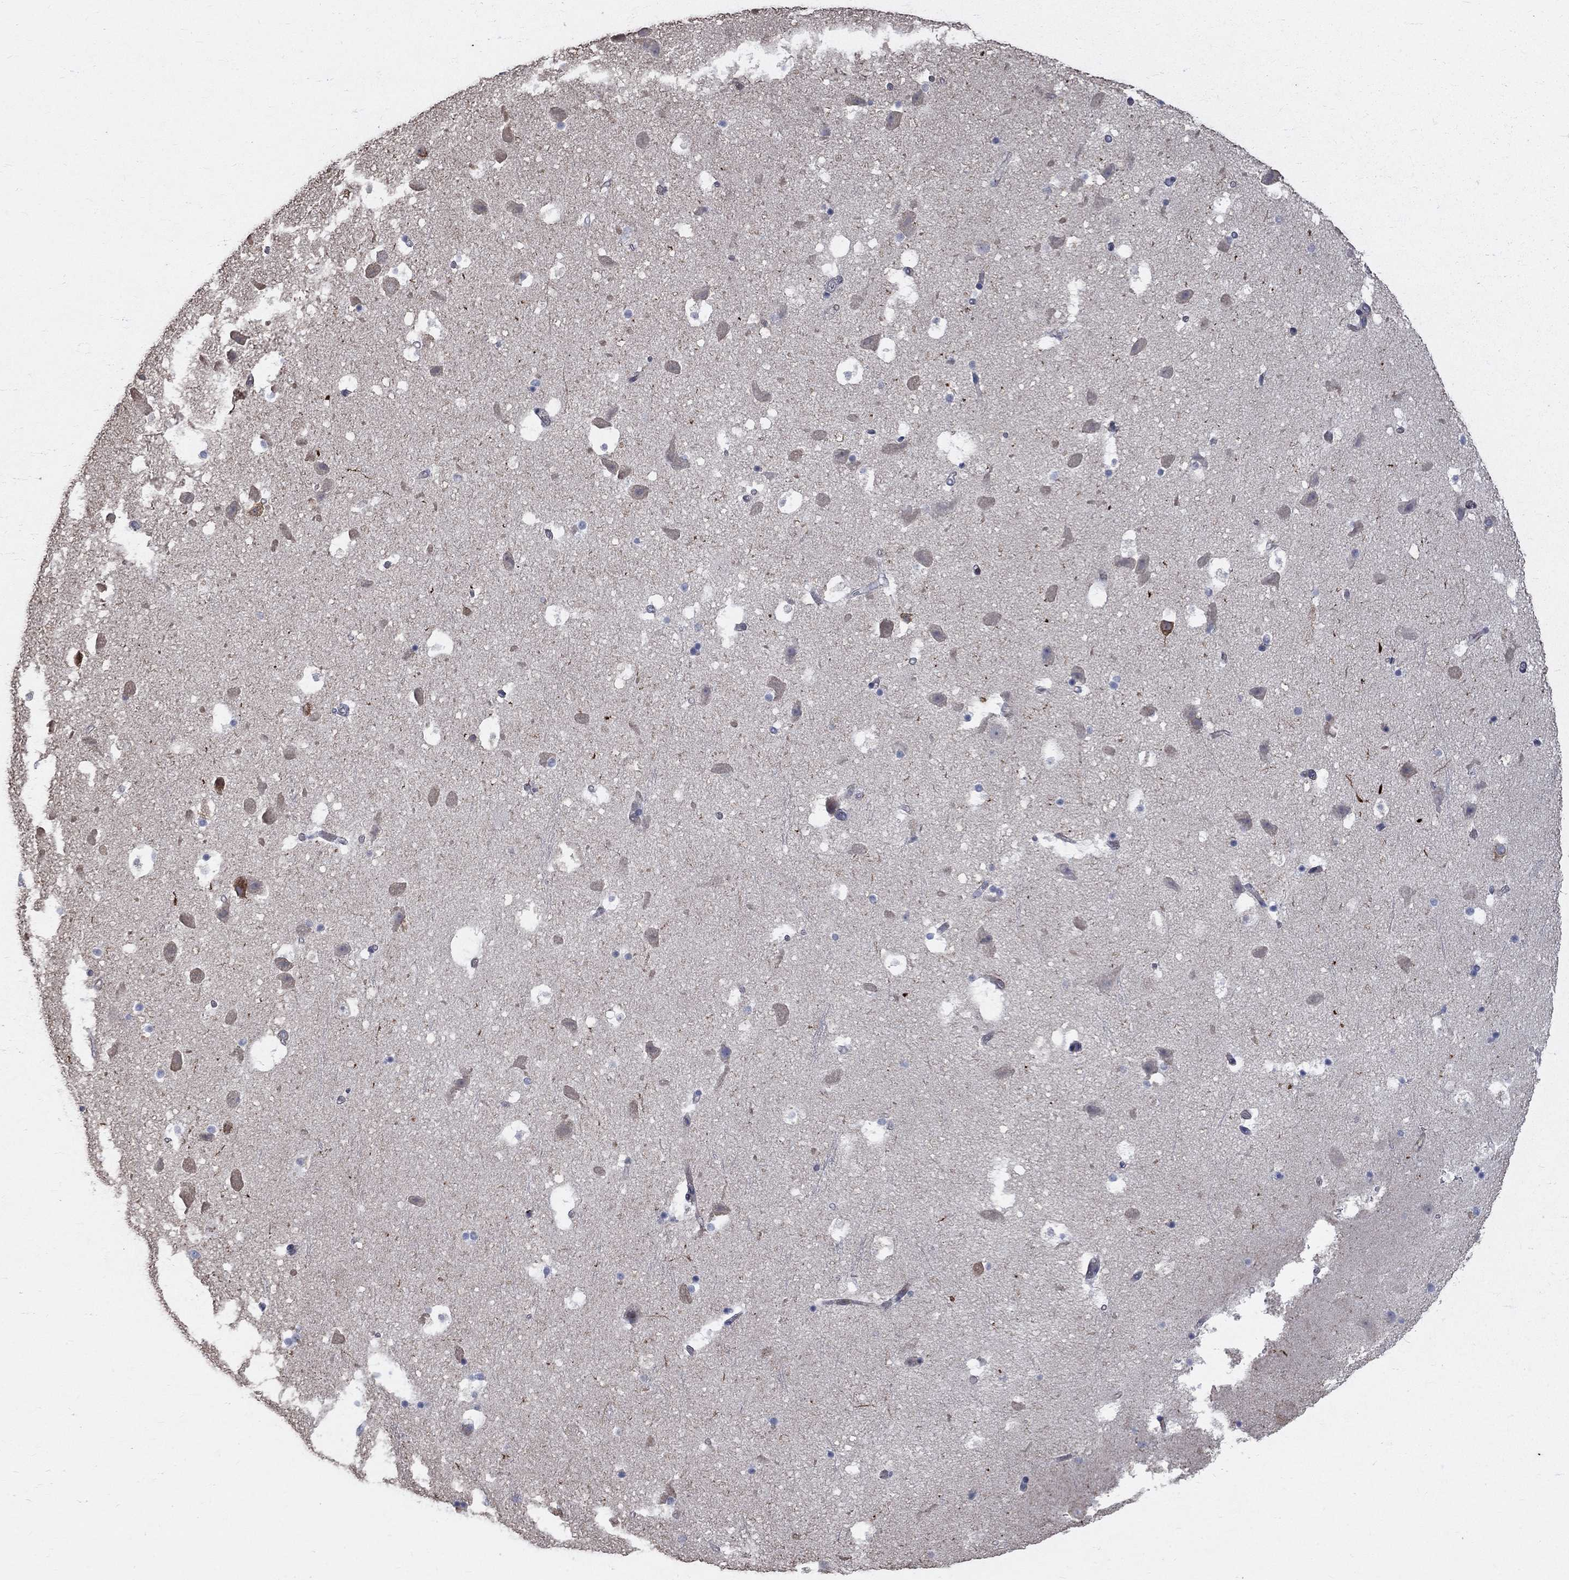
{"staining": {"intensity": "negative", "quantity": "none", "location": "none"}, "tissue": "hippocampus", "cell_type": "Glial cells", "image_type": "normal", "snomed": [{"axis": "morphology", "description": "Normal tissue, NOS"}, {"axis": "topography", "description": "Hippocampus"}], "caption": "Hippocampus stained for a protein using immunohistochemistry displays no staining glial cells.", "gene": "PTH1R", "patient": {"sex": "male", "age": 51}}